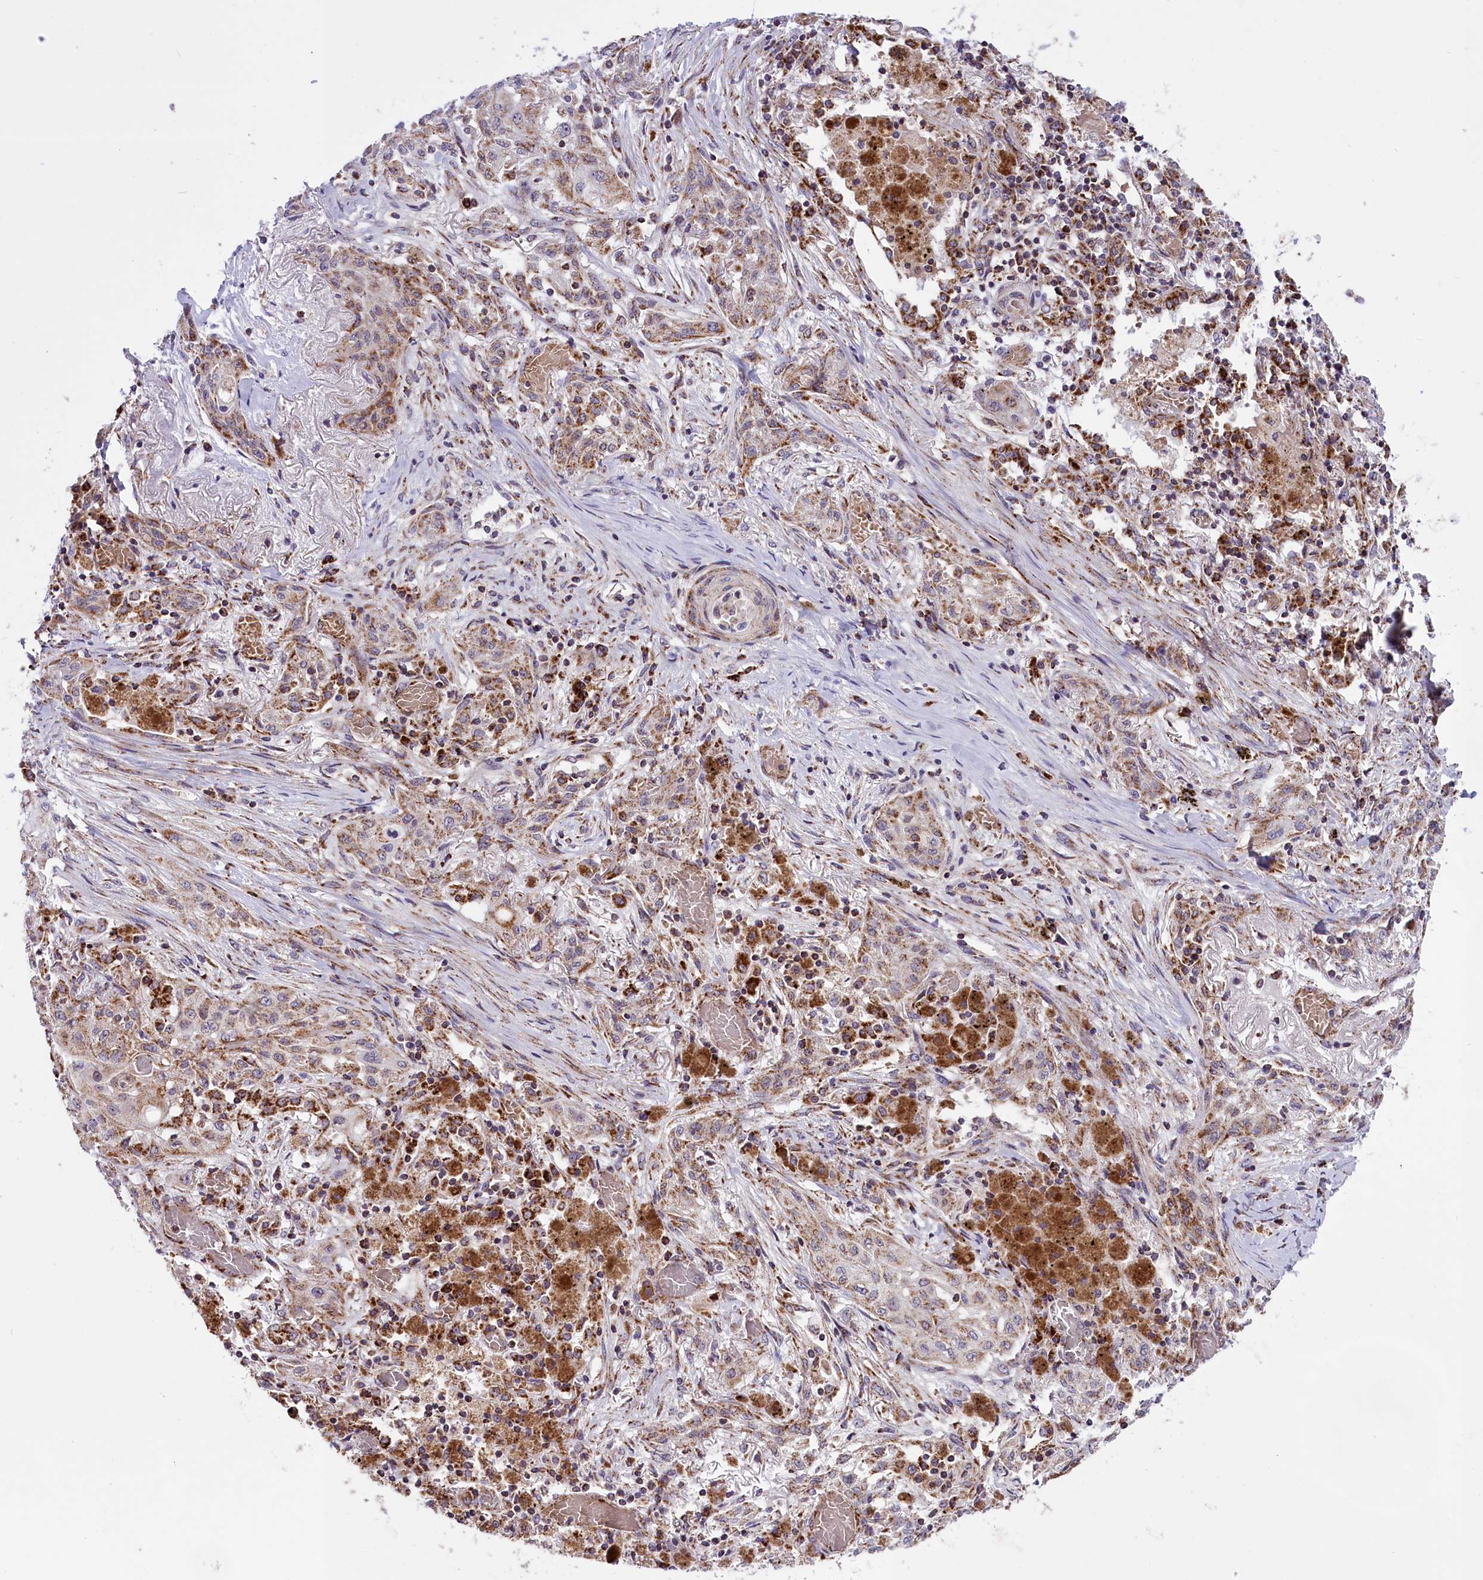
{"staining": {"intensity": "moderate", "quantity": "25%-75%", "location": "cytoplasmic/membranous"}, "tissue": "lung cancer", "cell_type": "Tumor cells", "image_type": "cancer", "snomed": [{"axis": "morphology", "description": "Squamous cell carcinoma, NOS"}, {"axis": "topography", "description": "Lung"}], "caption": "Approximately 25%-75% of tumor cells in human lung cancer exhibit moderate cytoplasmic/membranous protein staining as visualized by brown immunohistochemical staining.", "gene": "NDUFS5", "patient": {"sex": "female", "age": 47}}